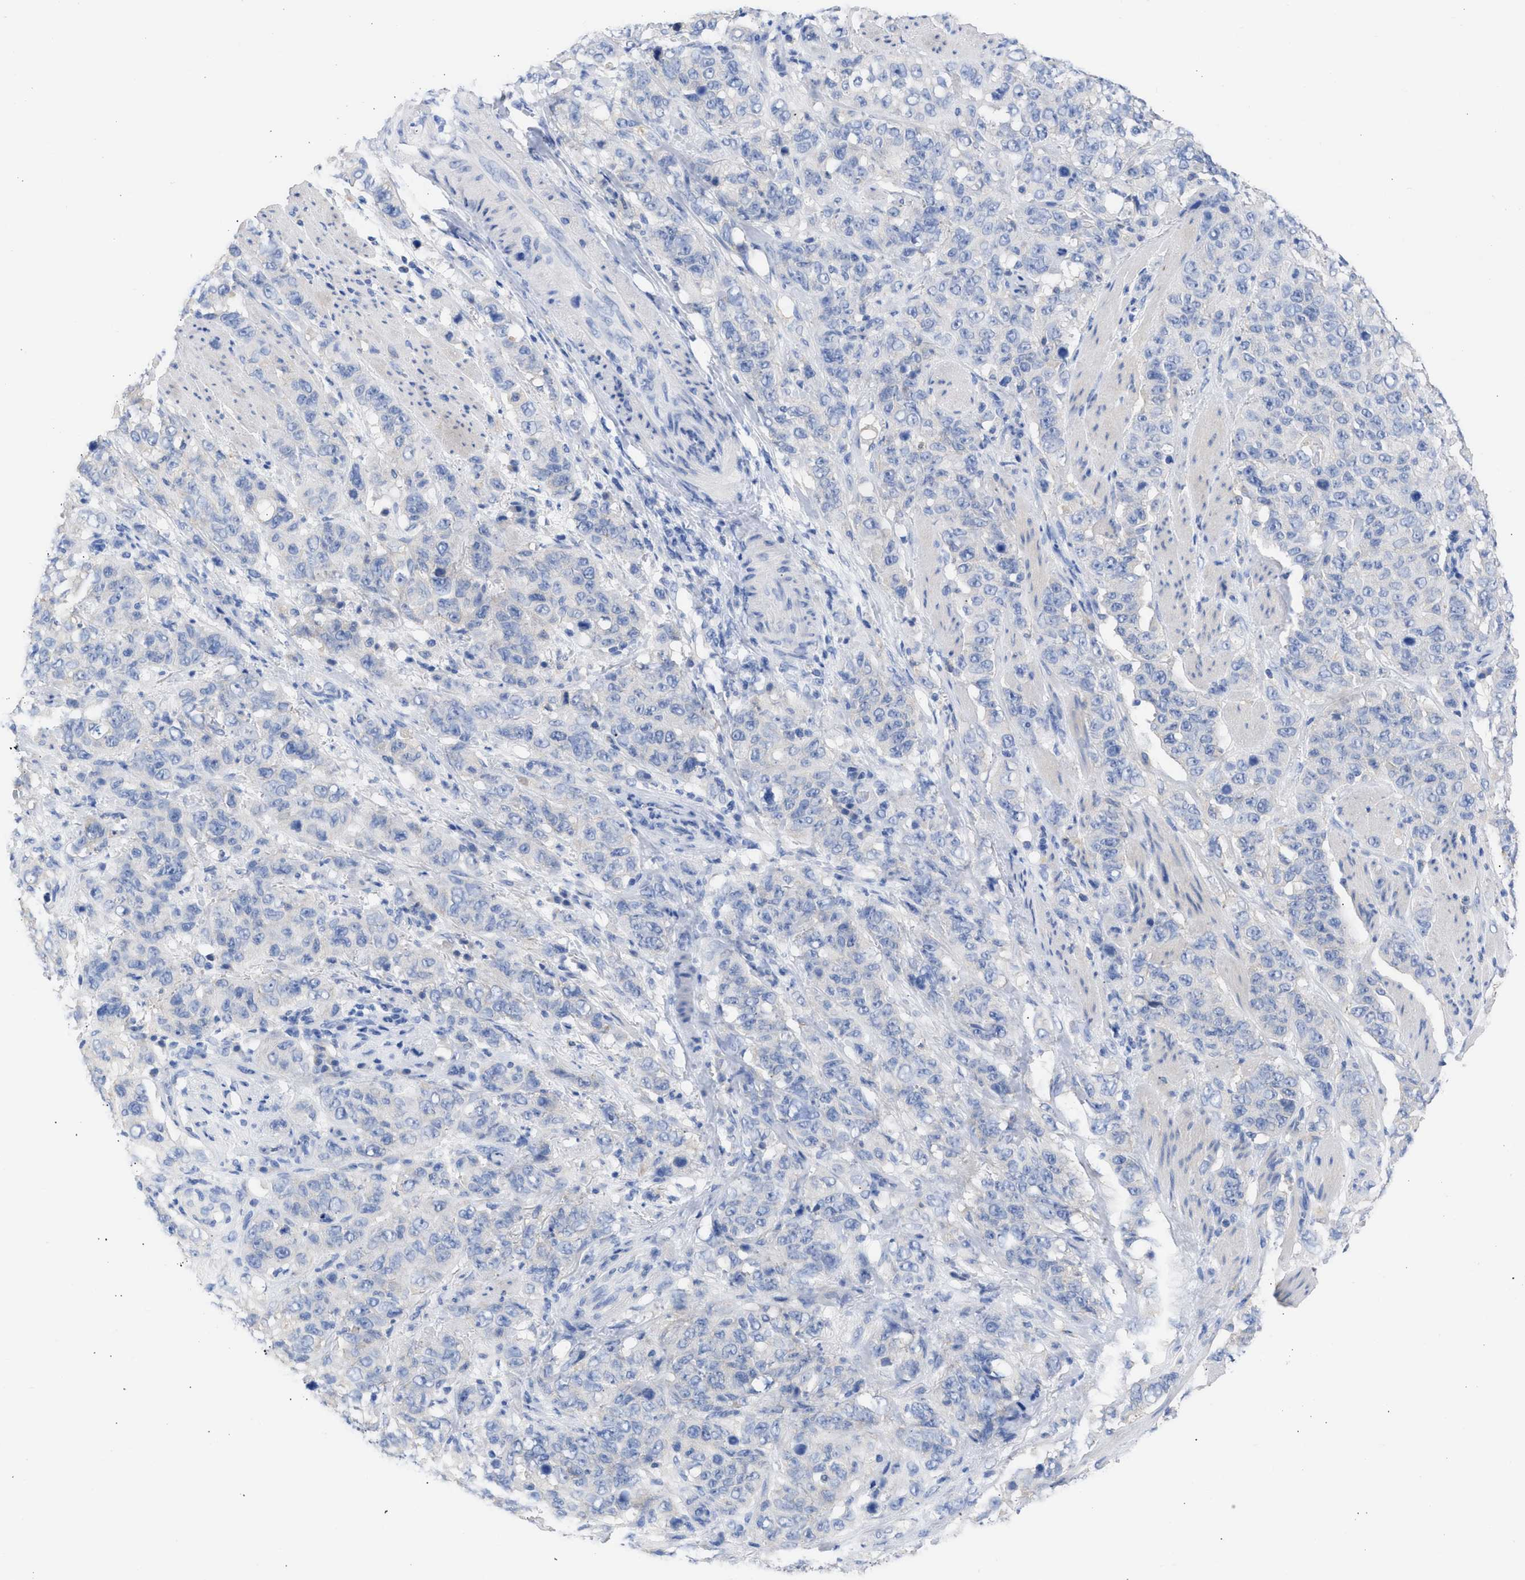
{"staining": {"intensity": "negative", "quantity": "none", "location": "none"}, "tissue": "stomach cancer", "cell_type": "Tumor cells", "image_type": "cancer", "snomed": [{"axis": "morphology", "description": "Adenocarcinoma, NOS"}, {"axis": "topography", "description": "Stomach"}], "caption": "High power microscopy histopathology image of an immunohistochemistry photomicrograph of stomach cancer (adenocarcinoma), revealing no significant expression in tumor cells. Brightfield microscopy of immunohistochemistry (IHC) stained with DAB (brown) and hematoxylin (blue), captured at high magnification.", "gene": "RSPH1", "patient": {"sex": "male", "age": 48}}